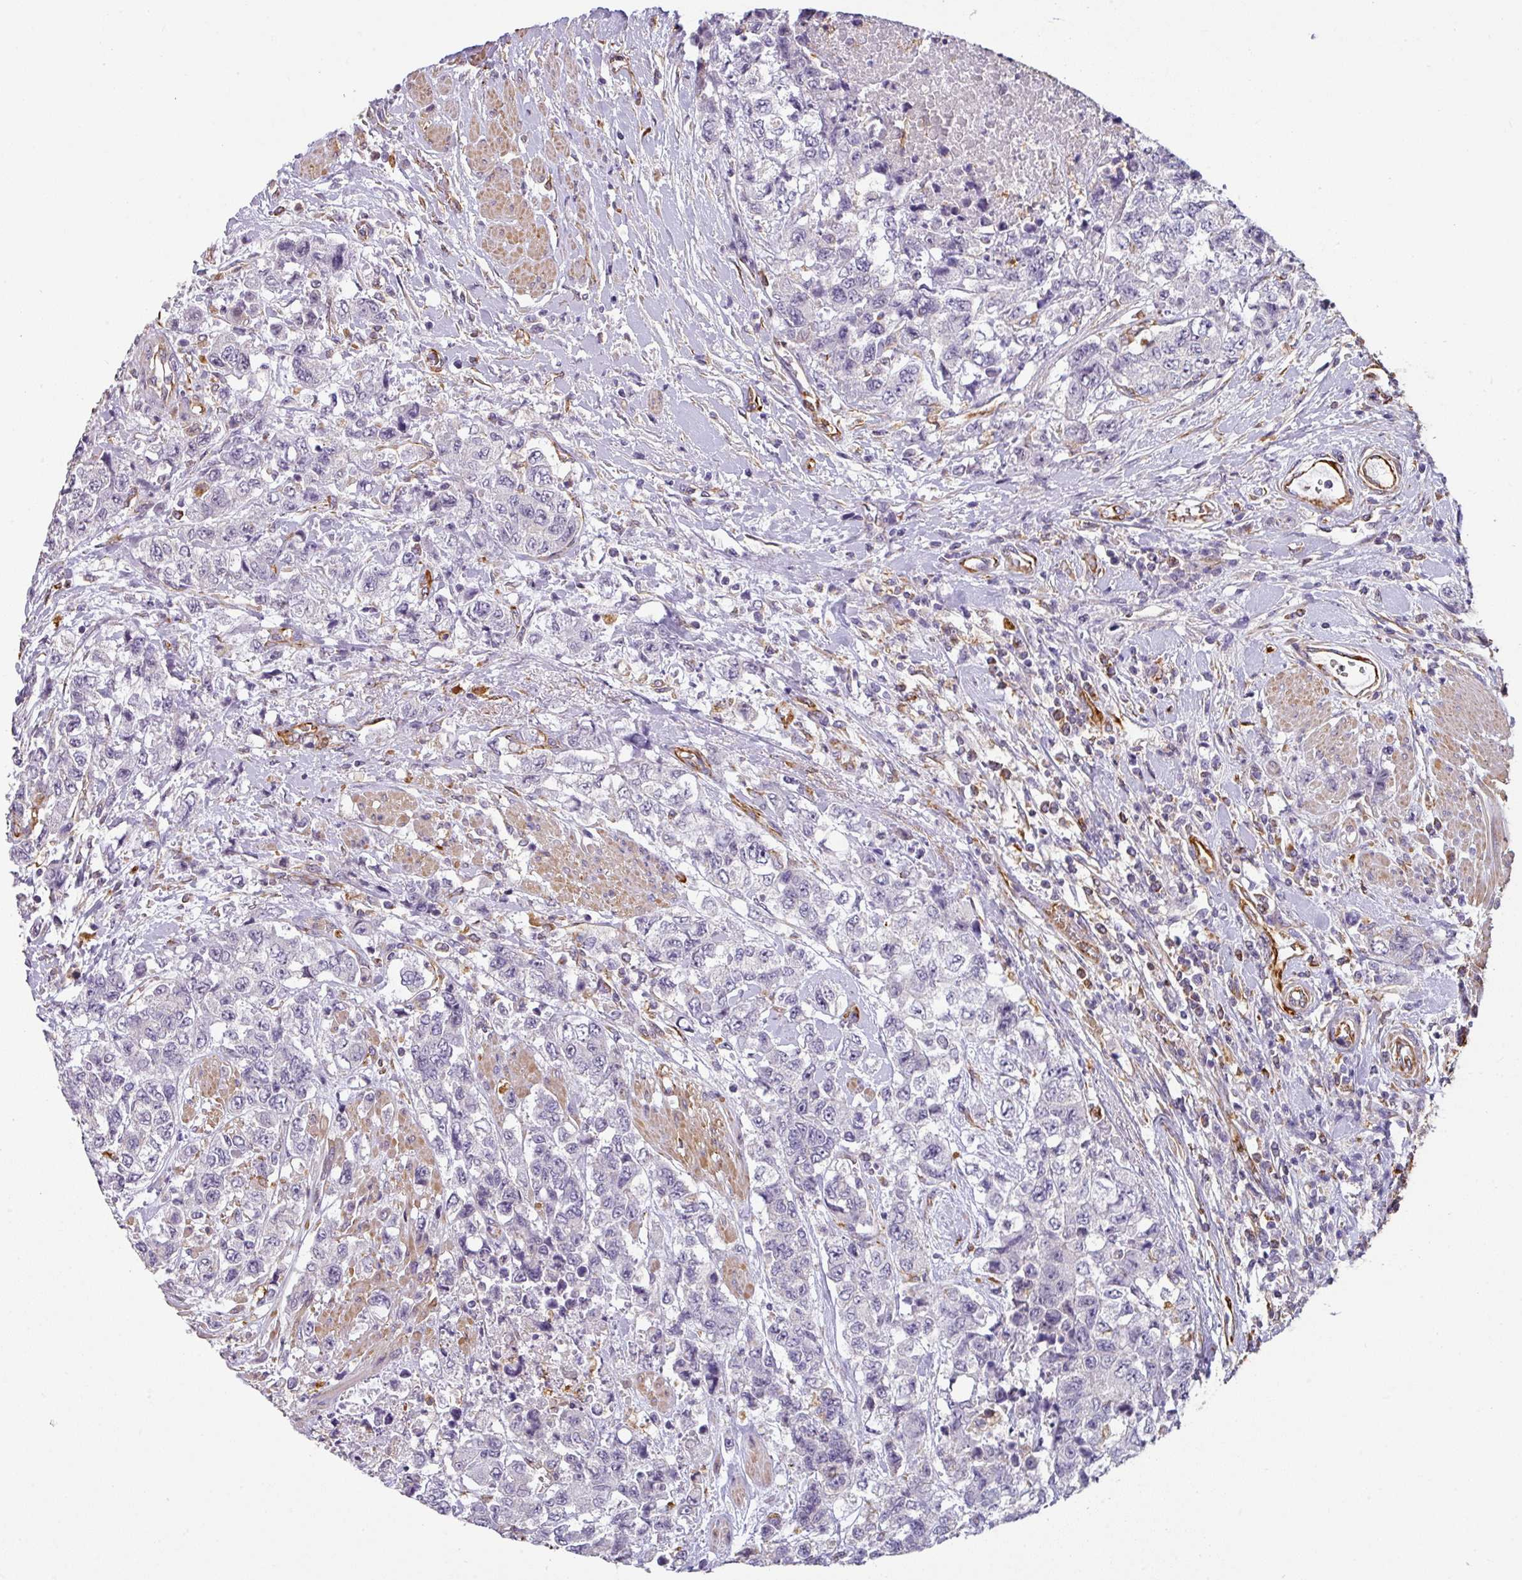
{"staining": {"intensity": "negative", "quantity": "none", "location": "none"}, "tissue": "urothelial cancer", "cell_type": "Tumor cells", "image_type": "cancer", "snomed": [{"axis": "morphology", "description": "Urothelial carcinoma, High grade"}, {"axis": "topography", "description": "Urinary bladder"}], "caption": "This is a histopathology image of immunohistochemistry (IHC) staining of high-grade urothelial carcinoma, which shows no positivity in tumor cells.", "gene": "ZNF280C", "patient": {"sex": "female", "age": 78}}